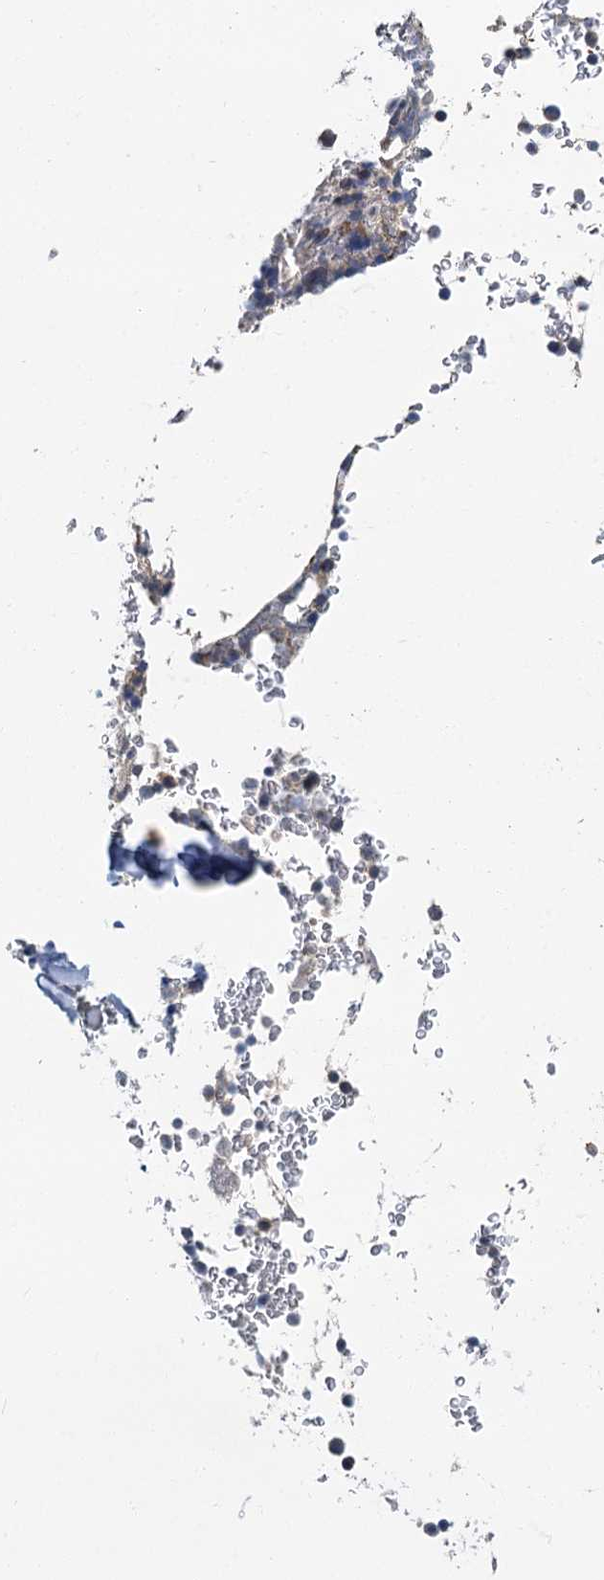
{"staining": {"intensity": "negative", "quantity": "none", "location": "none"}, "tissue": "bone marrow", "cell_type": "Hematopoietic cells", "image_type": "normal", "snomed": [{"axis": "morphology", "description": "Normal tissue, NOS"}, {"axis": "topography", "description": "Bone marrow"}], "caption": "Hematopoietic cells show no significant expression in unremarkable bone marrow. The staining is performed using DAB brown chromogen with nuclei counter-stained in using hematoxylin.", "gene": "SPINK9", "patient": {"sex": "male", "age": 58}}